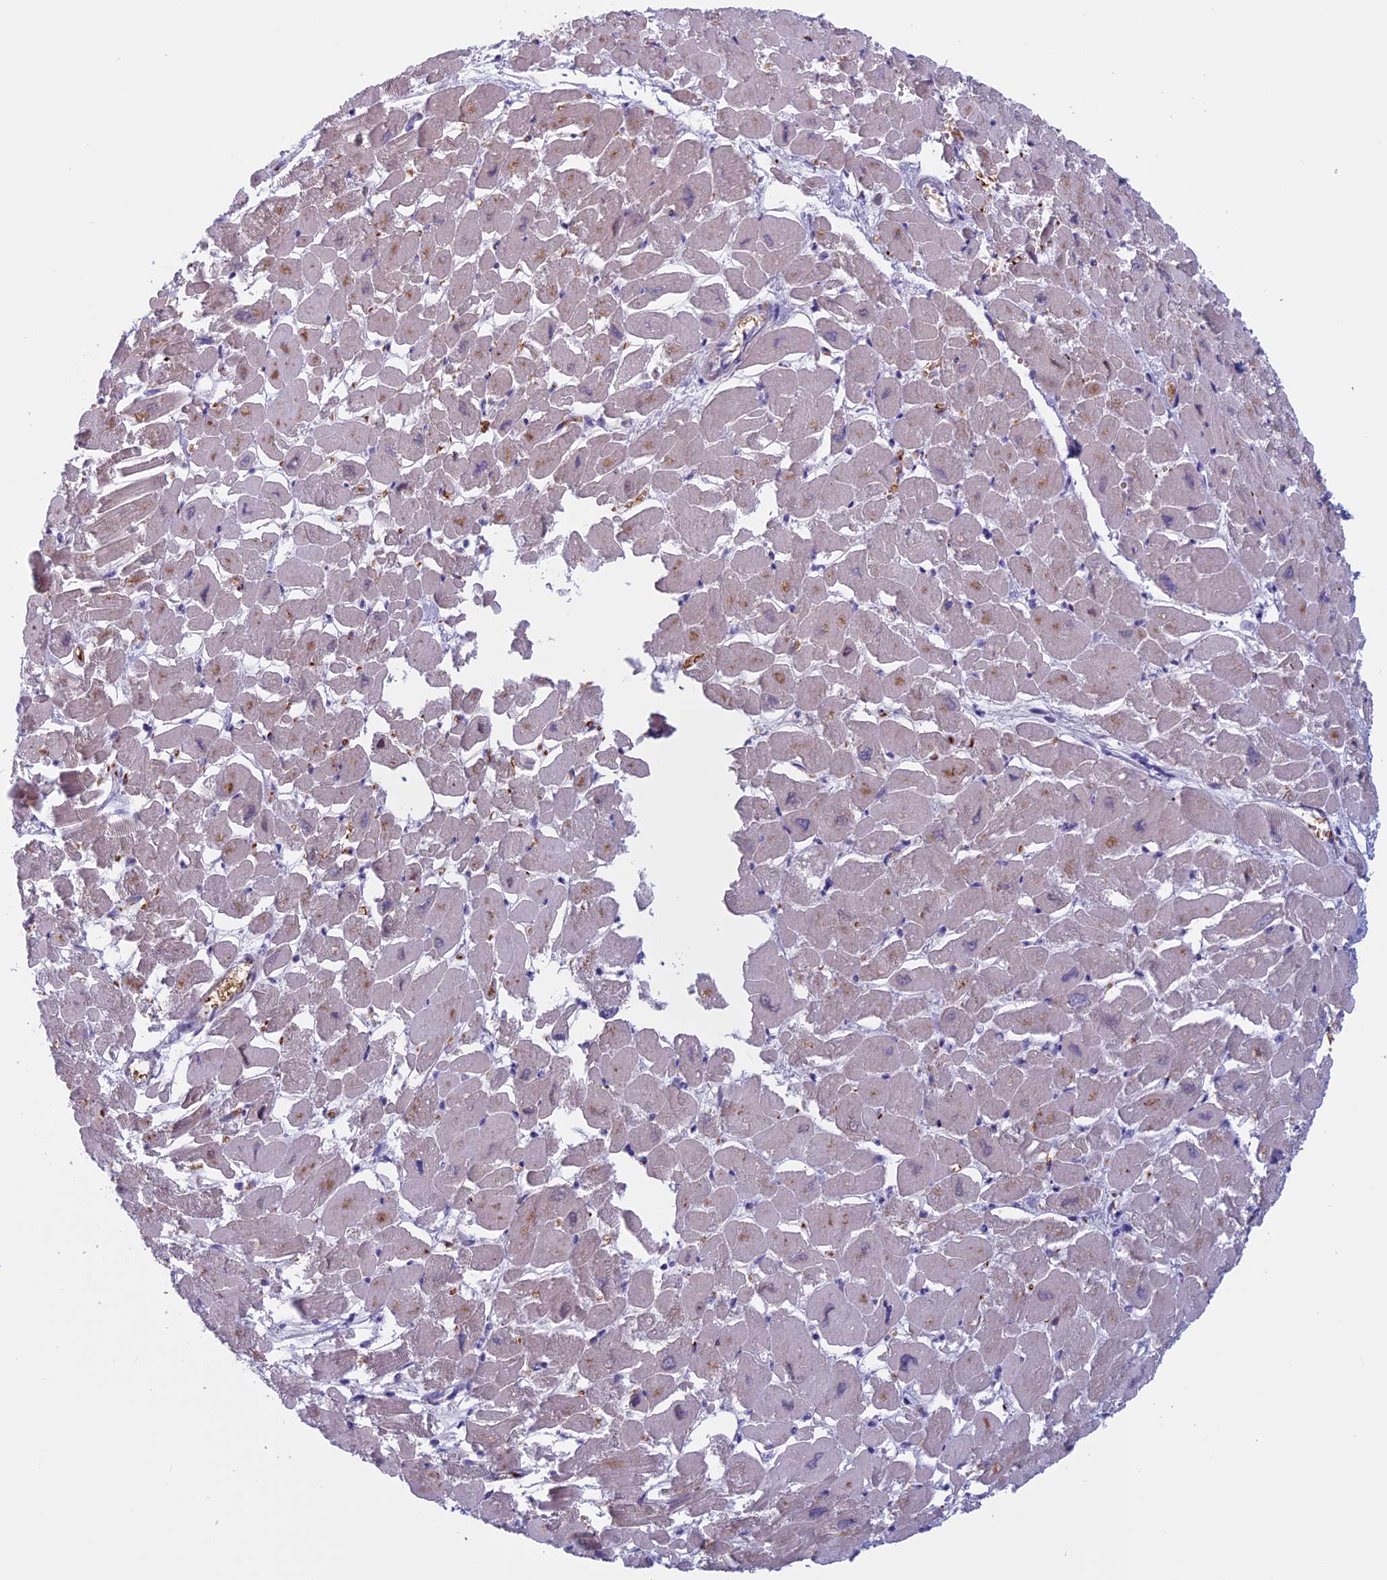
{"staining": {"intensity": "moderate", "quantity": "<25%", "location": "cytoplasmic/membranous"}, "tissue": "heart muscle", "cell_type": "Cardiomyocytes", "image_type": "normal", "snomed": [{"axis": "morphology", "description": "Normal tissue, NOS"}, {"axis": "topography", "description": "Heart"}], "caption": "IHC staining of benign heart muscle, which displays low levels of moderate cytoplasmic/membranous positivity in approximately <25% of cardiomyocytes indicating moderate cytoplasmic/membranous protein staining. The staining was performed using DAB (brown) for protein detection and nuclei were counterstained in hematoxylin (blue).", "gene": "ANGPTL2", "patient": {"sex": "male", "age": 54}}